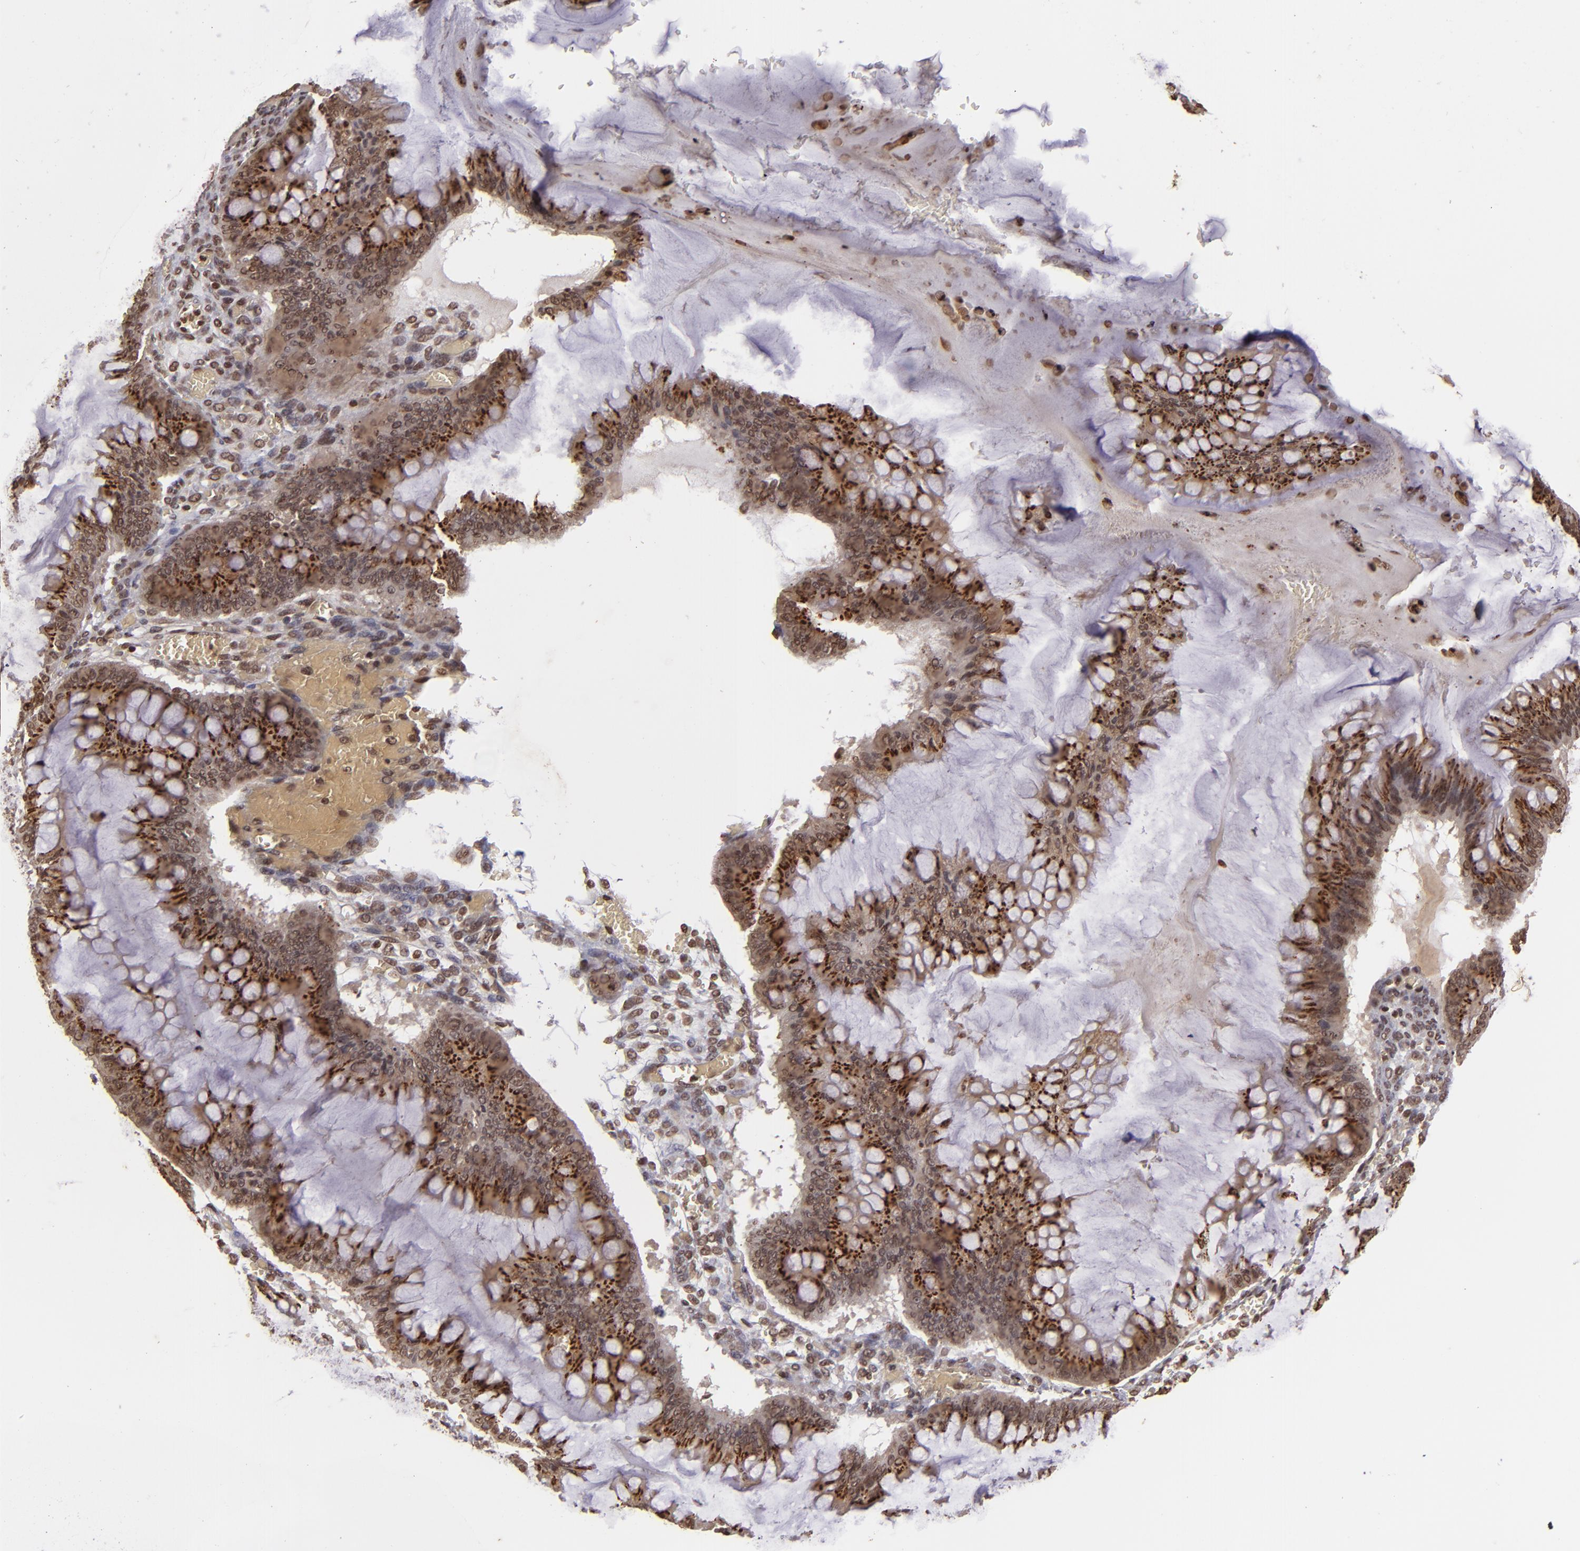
{"staining": {"intensity": "strong", "quantity": ">75%", "location": "cytoplasmic/membranous"}, "tissue": "ovarian cancer", "cell_type": "Tumor cells", "image_type": "cancer", "snomed": [{"axis": "morphology", "description": "Cystadenocarcinoma, mucinous, NOS"}, {"axis": "topography", "description": "Ovary"}], "caption": "Protein expression by immunohistochemistry (IHC) displays strong cytoplasmic/membranous positivity in about >75% of tumor cells in ovarian cancer (mucinous cystadenocarcinoma).", "gene": "CUL3", "patient": {"sex": "female", "age": 73}}